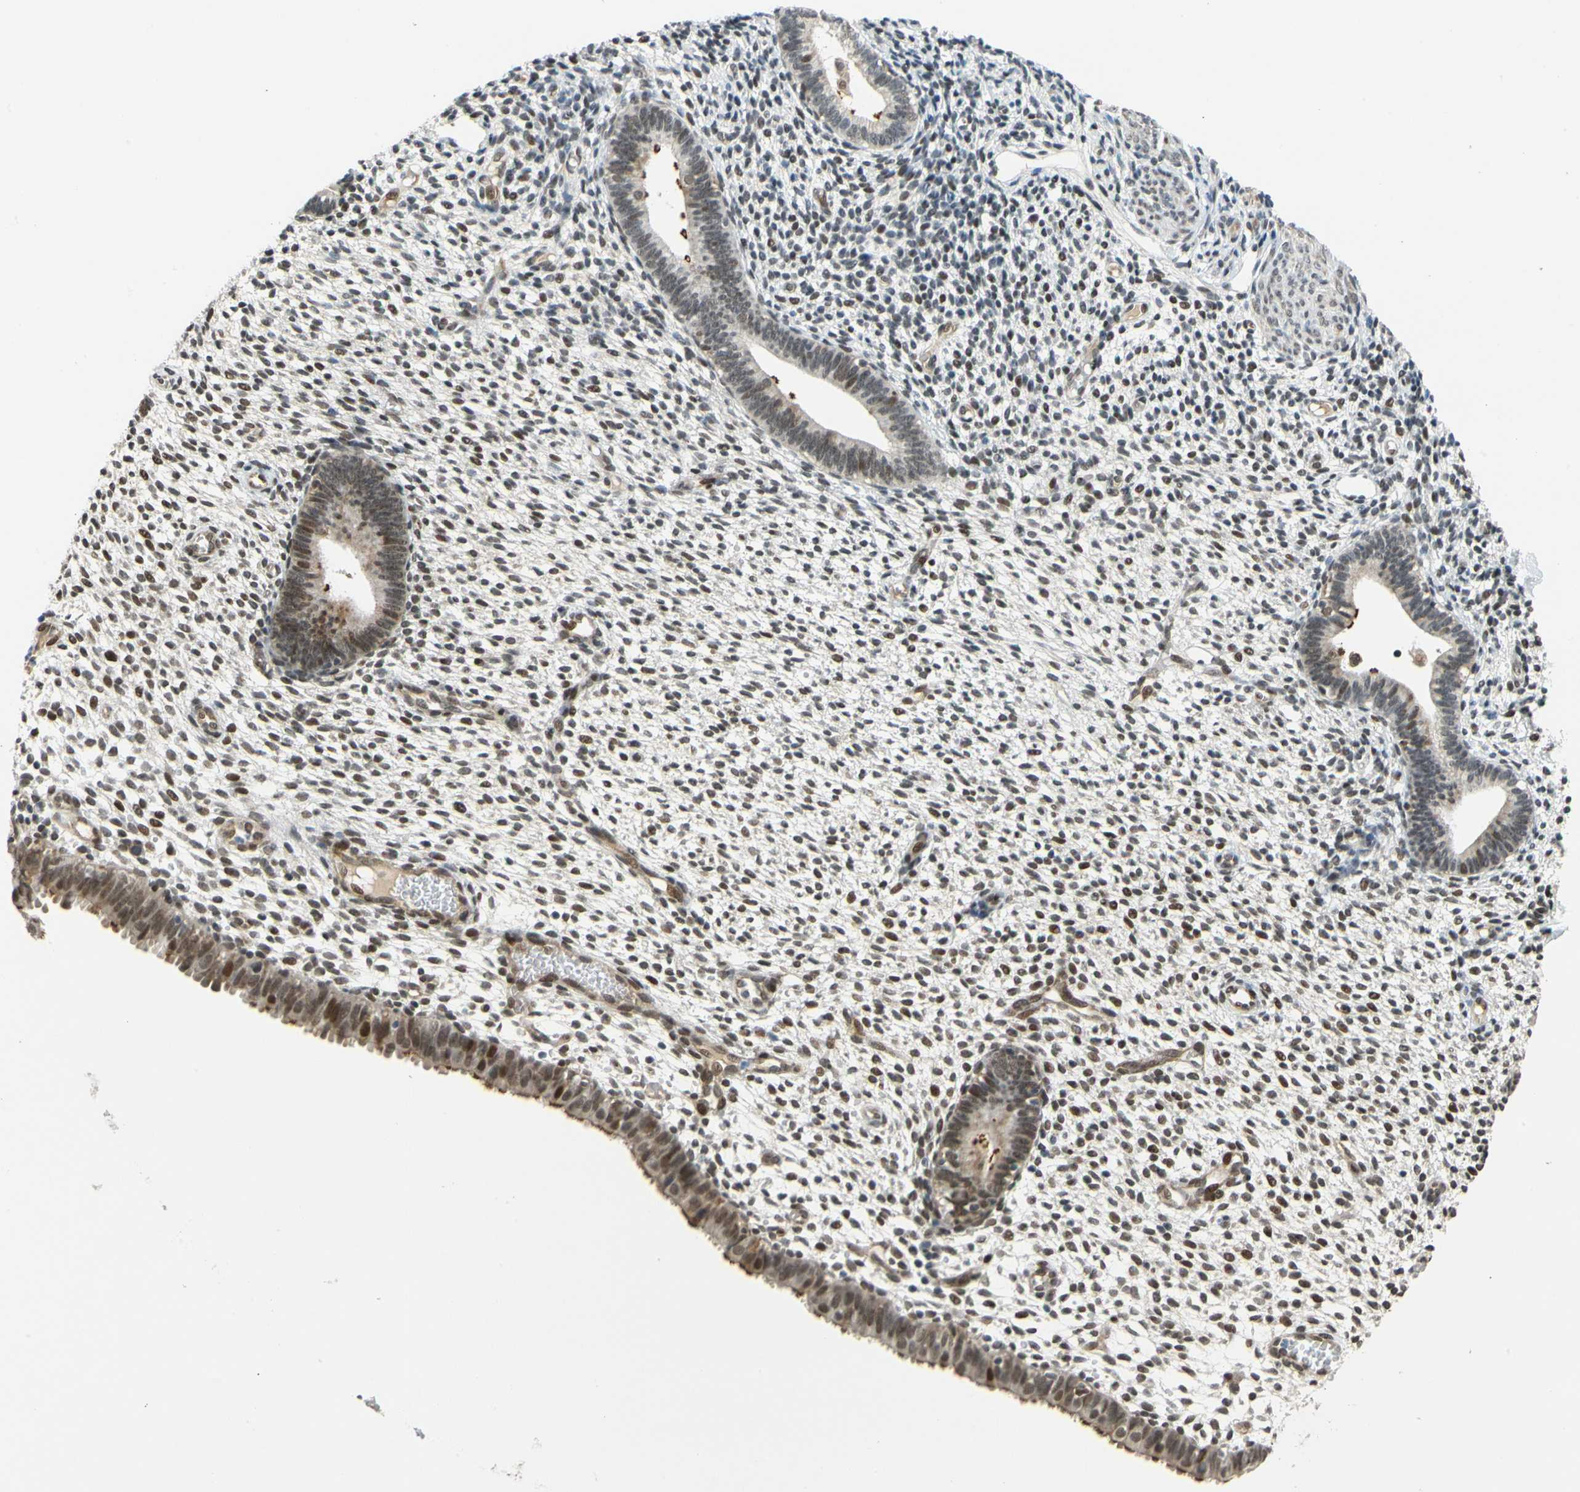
{"staining": {"intensity": "moderate", "quantity": ">75%", "location": "nuclear"}, "tissue": "endometrium", "cell_type": "Cells in endometrial stroma", "image_type": "normal", "snomed": [{"axis": "morphology", "description": "Normal tissue, NOS"}, {"axis": "topography", "description": "Endometrium"}], "caption": "Cells in endometrial stroma display moderate nuclear expression in about >75% of cells in normal endometrium. The staining was performed using DAB (3,3'-diaminobenzidine), with brown indicating positive protein expression. Nuclei are stained blue with hematoxylin.", "gene": "POGZ", "patient": {"sex": "female", "age": 61}}